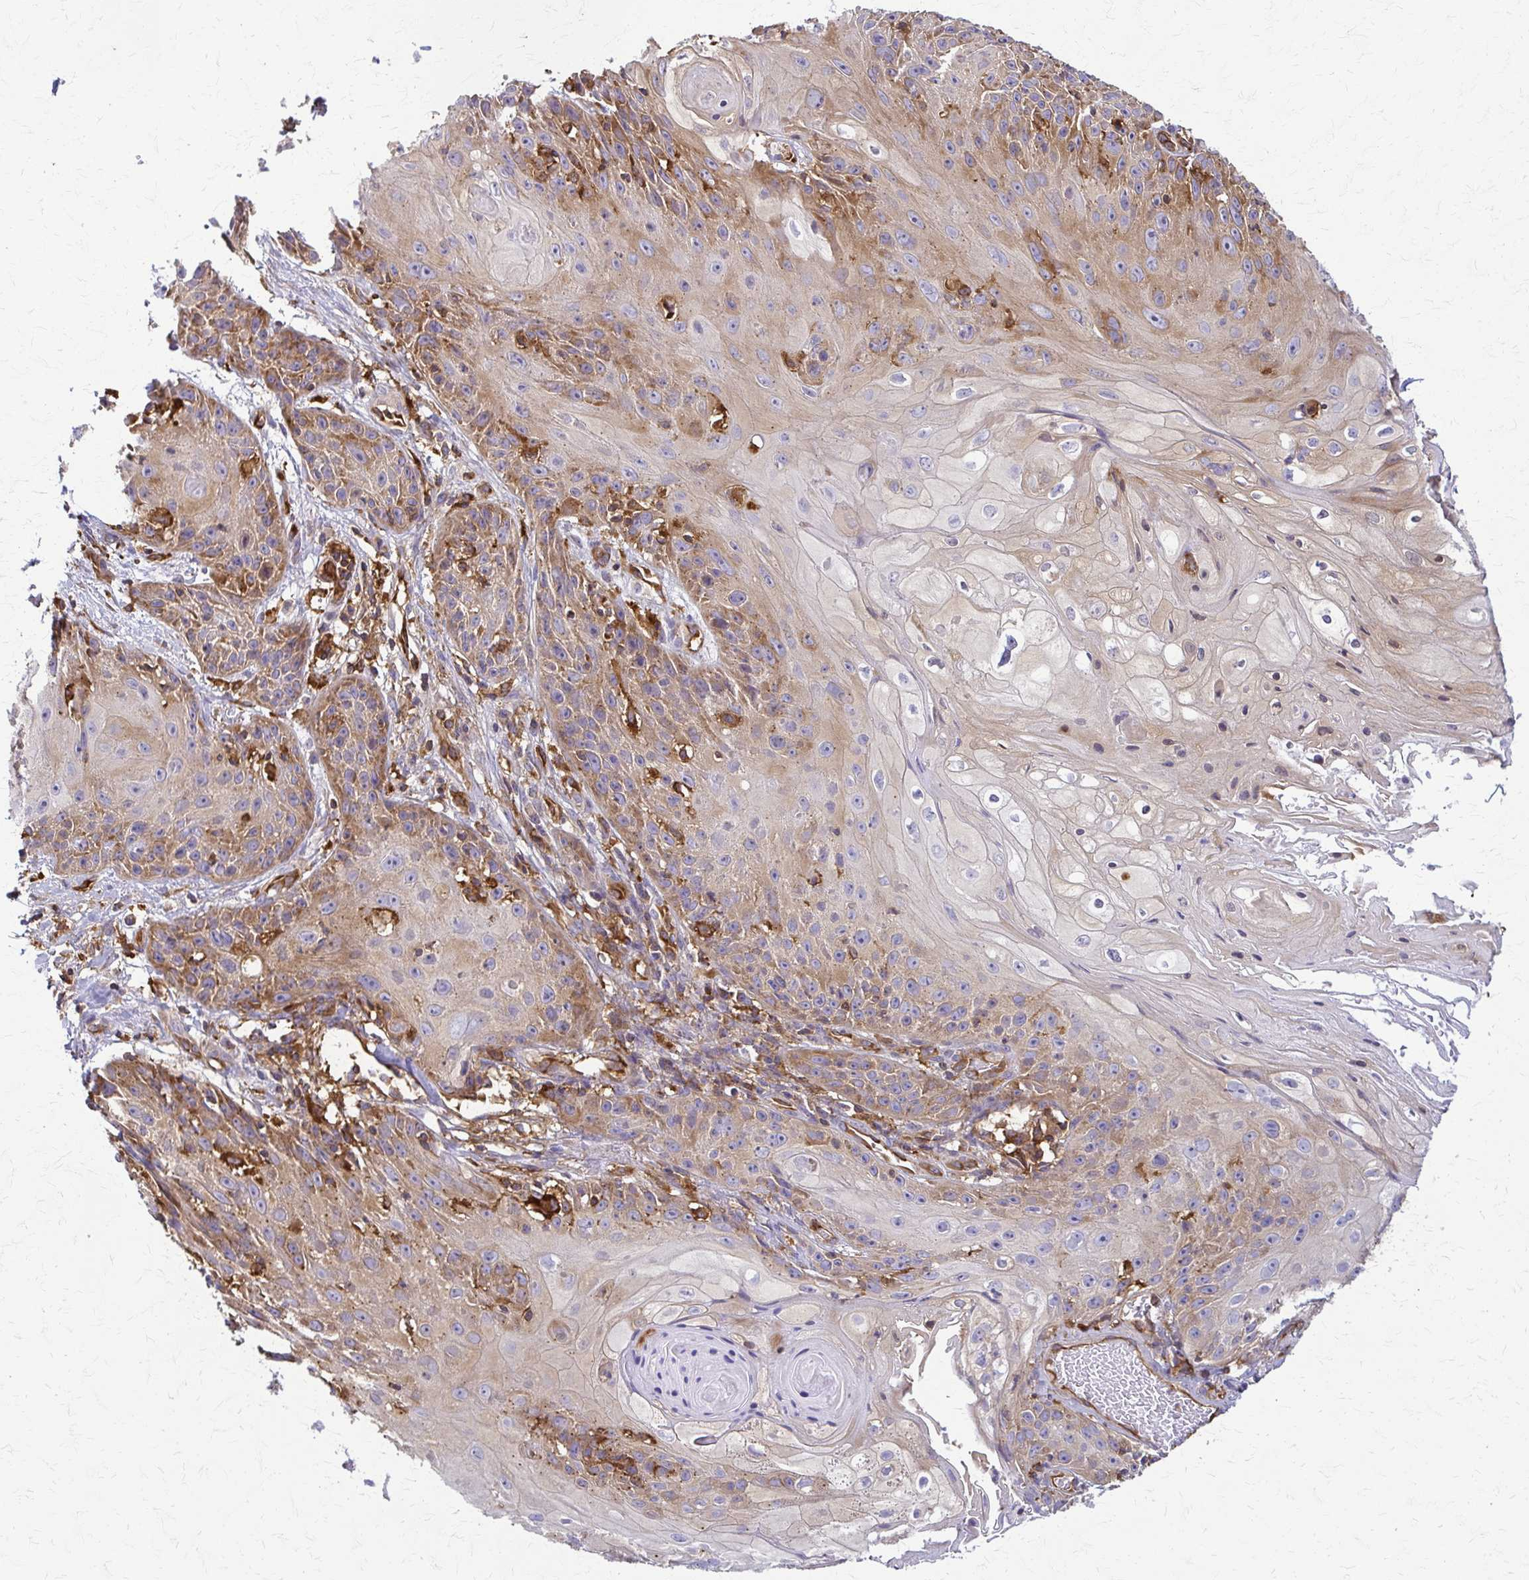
{"staining": {"intensity": "moderate", "quantity": "25%-75%", "location": "cytoplasmic/membranous"}, "tissue": "skin cancer", "cell_type": "Tumor cells", "image_type": "cancer", "snomed": [{"axis": "morphology", "description": "Squamous cell carcinoma, NOS"}, {"axis": "topography", "description": "Skin"}, {"axis": "topography", "description": "Vulva"}], "caption": "An image of skin cancer (squamous cell carcinoma) stained for a protein displays moderate cytoplasmic/membranous brown staining in tumor cells.", "gene": "WASF2", "patient": {"sex": "female", "age": 76}}